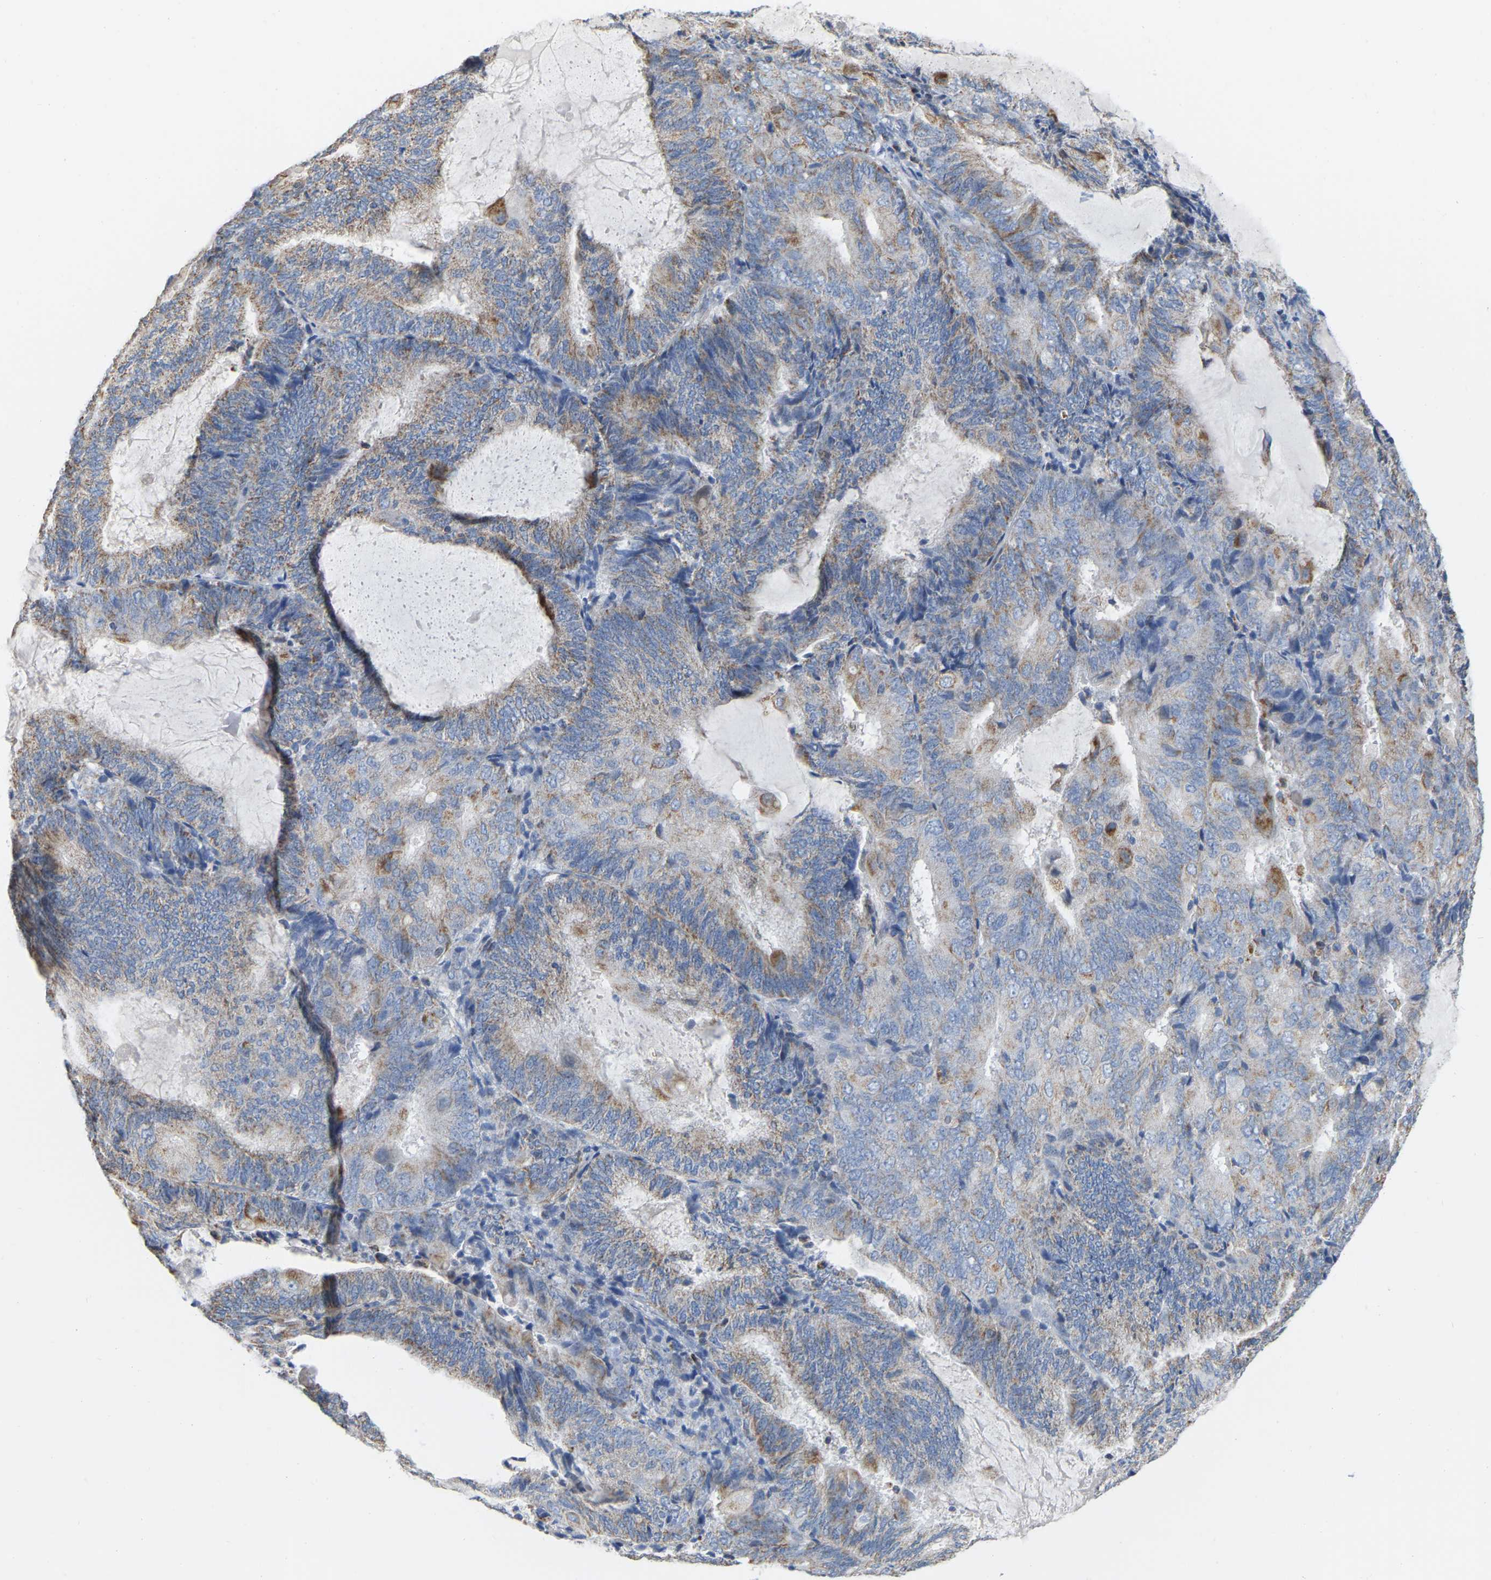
{"staining": {"intensity": "weak", "quantity": "<25%", "location": "cytoplasmic/membranous"}, "tissue": "endometrial cancer", "cell_type": "Tumor cells", "image_type": "cancer", "snomed": [{"axis": "morphology", "description": "Adenocarcinoma, NOS"}, {"axis": "topography", "description": "Endometrium"}], "caption": "Tumor cells are negative for brown protein staining in endometrial cancer (adenocarcinoma).", "gene": "CBLB", "patient": {"sex": "female", "age": 81}}